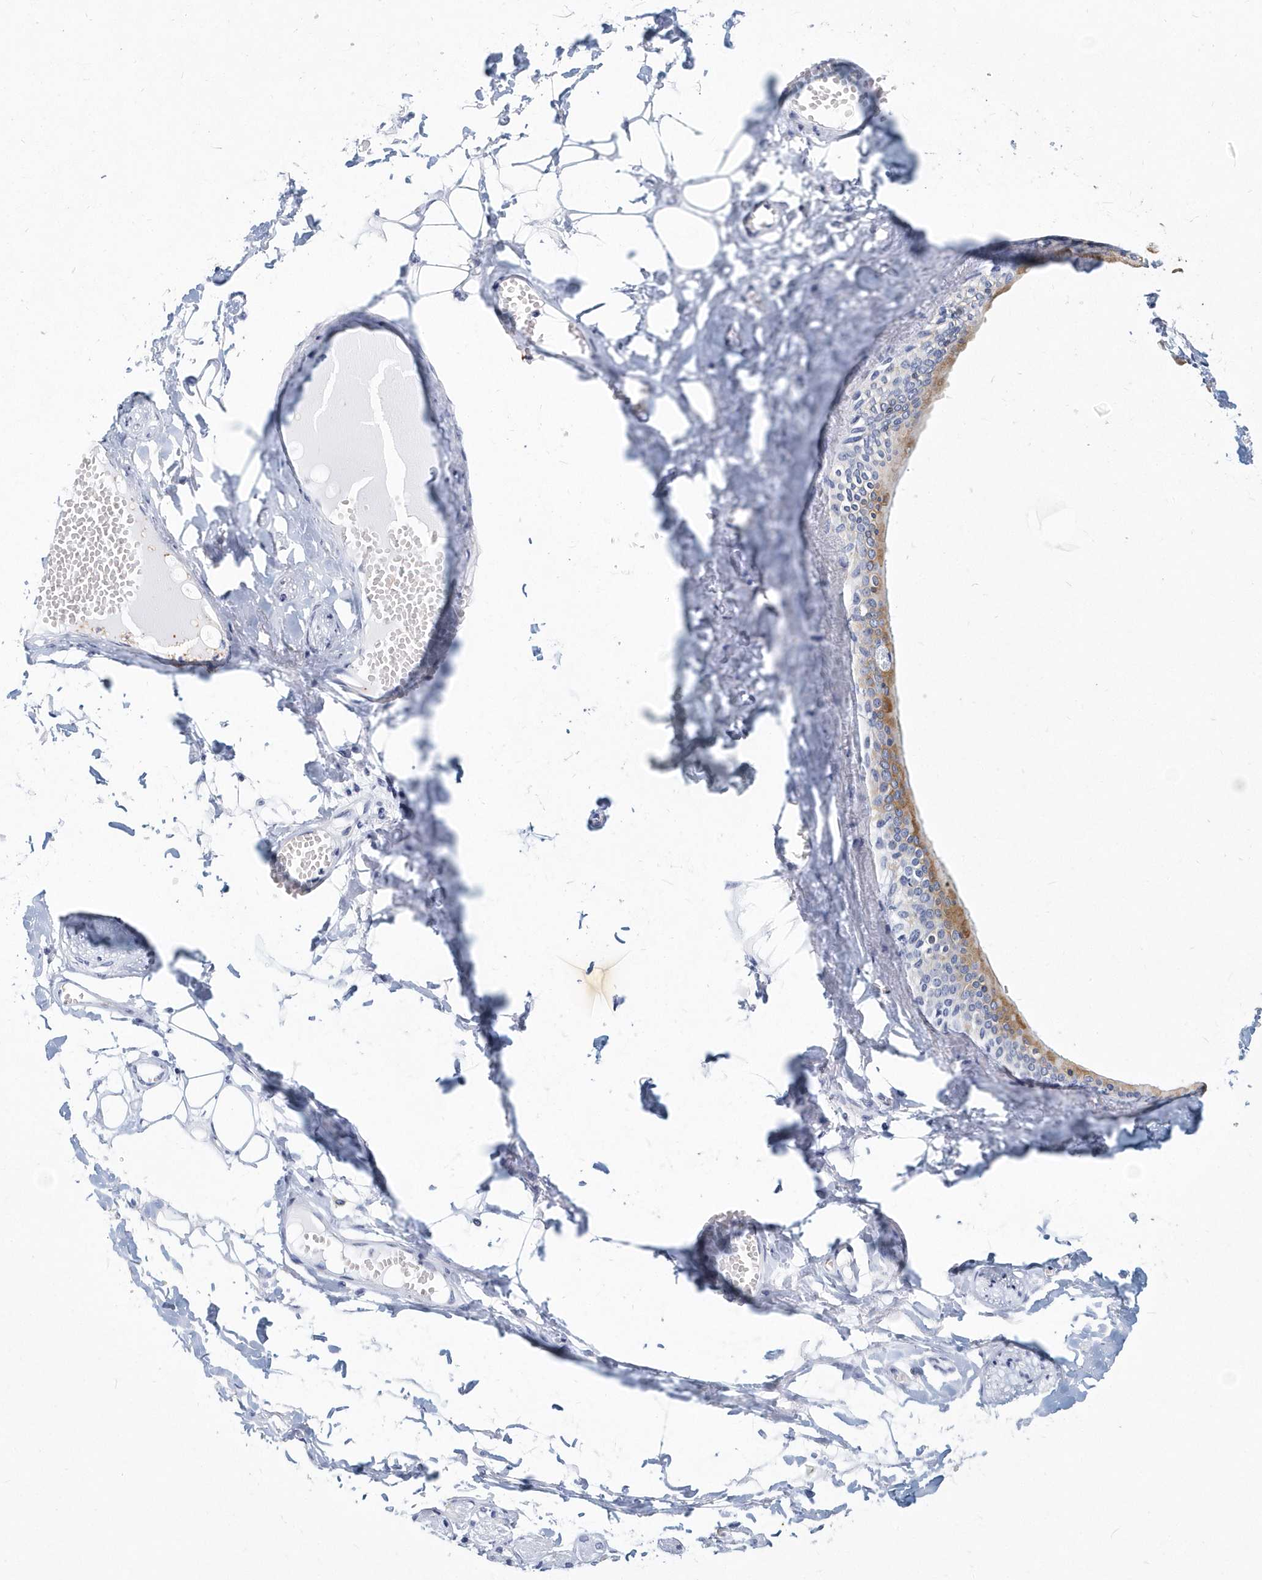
{"staining": {"intensity": "negative", "quantity": "none", "location": "none"}, "tissue": "adipose tissue", "cell_type": "Adipocytes", "image_type": "normal", "snomed": [{"axis": "morphology", "description": "Normal tissue, NOS"}, {"axis": "morphology", "description": "Inflammation, NOS"}, {"axis": "topography", "description": "Salivary gland"}, {"axis": "topography", "description": "Peripheral nerve tissue"}], "caption": "Immunohistochemistry histopathology image of benign human adipose tissue stained for a protein (brown), which displays no expression in adipocytes.", "gene": "ITGA2B", "patient": {"sex": "female", "age": 75}}